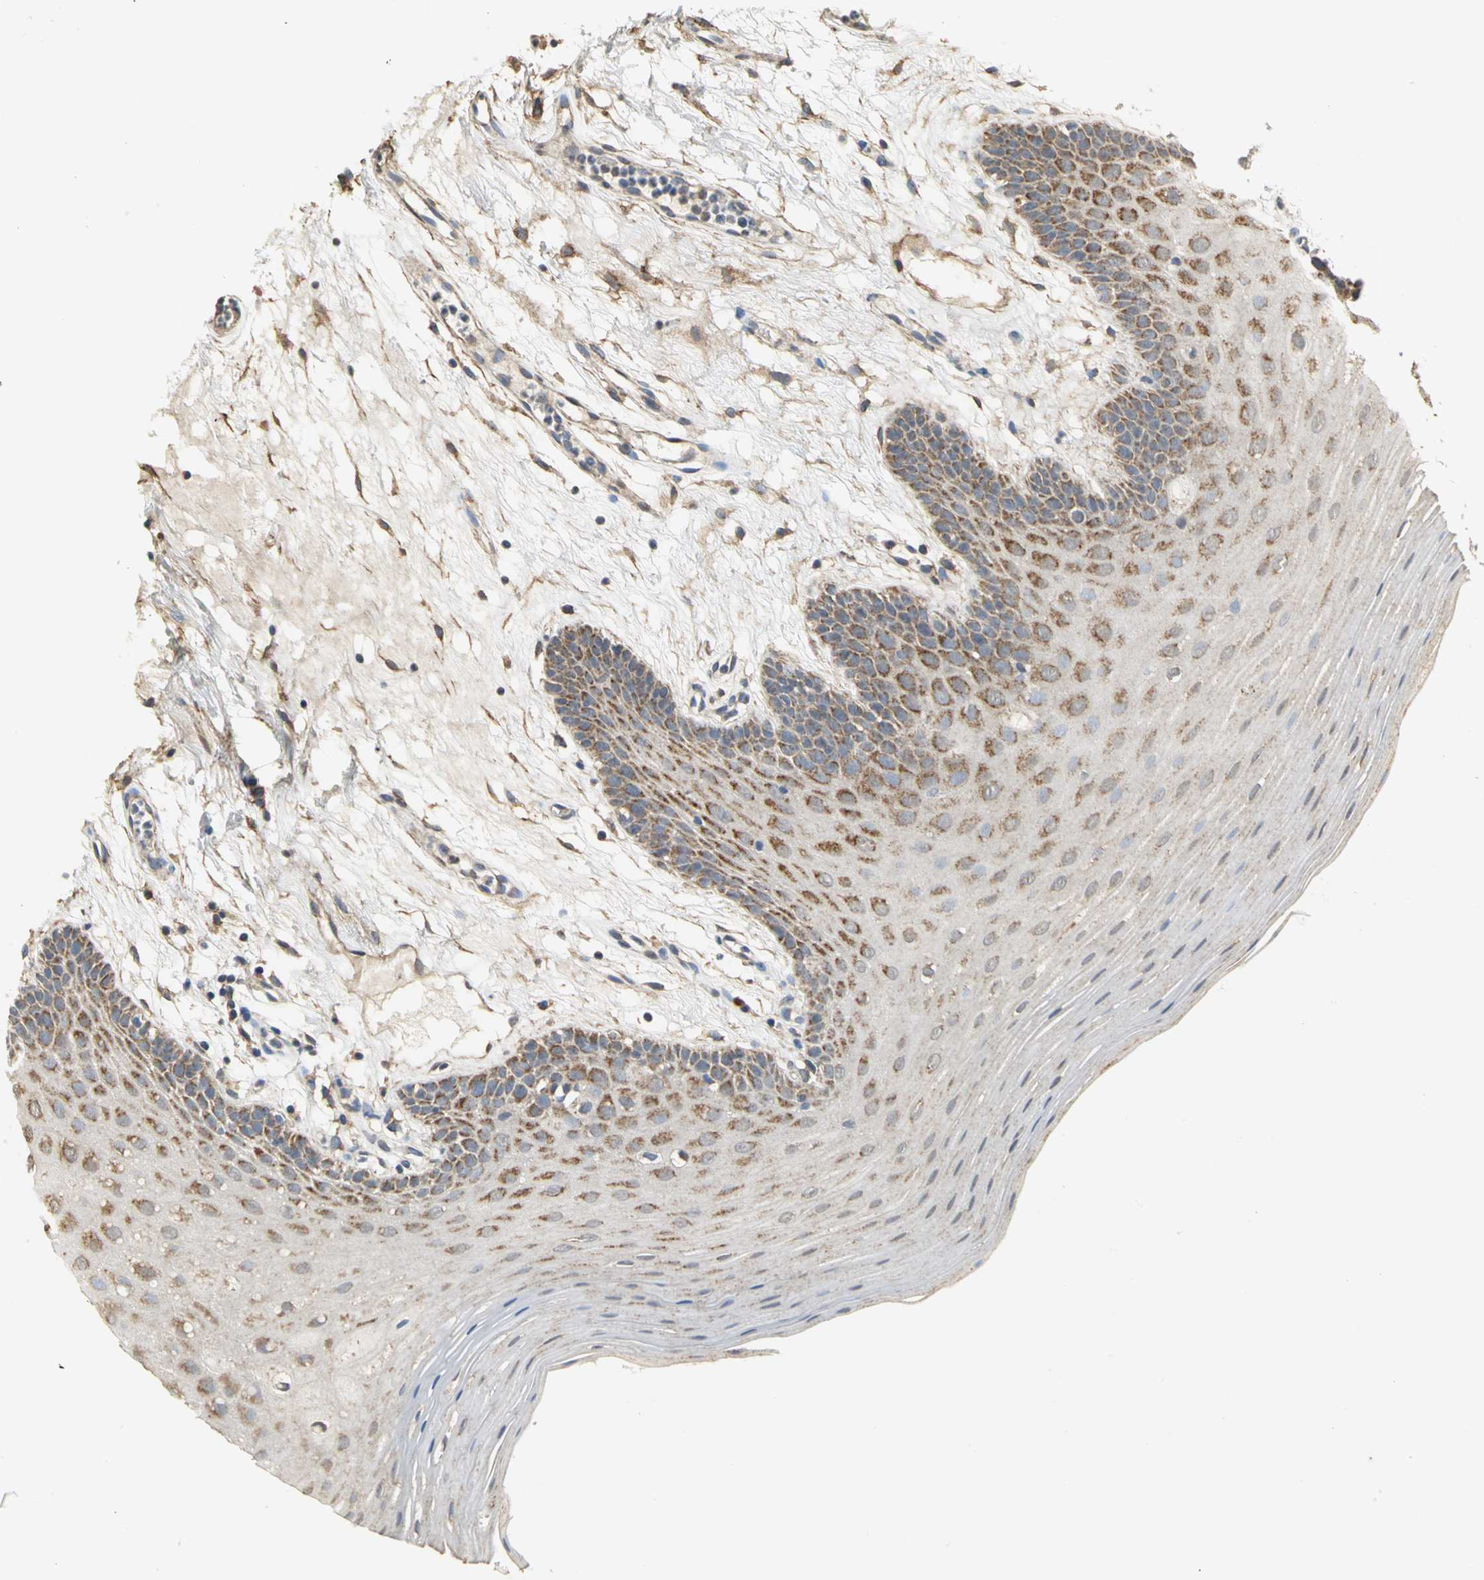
{"staining": {"intensity": "moderate", "quantity": ">75%", "location": "cytoplasmic/membranous"}, "tissue": "oral mucosa", "cell_type": "Squamous epithelial cells", "image_type": "normal", "snomed": [{"axis": "morphology", "description": "Normal tissue, NOS"}, {"axis": "morphology", "description": "Squamous cell carcinoma, NOS"}, {"axis": "topography", "description": "Skeletal muscle"}, {"axis": "topography", "description": "Oral tissue"}, {"axis": "topography", "description": "Head-Neck"}], "caption": "Oral mucosa stained with DAB IHC exhibits medium levels of moderate cytoplasmic/membranous positivity in approximately >75% of squamous epithelial cells.", "gene": "NDUFB5", "patient": {"sex": "male", "age": 71}}